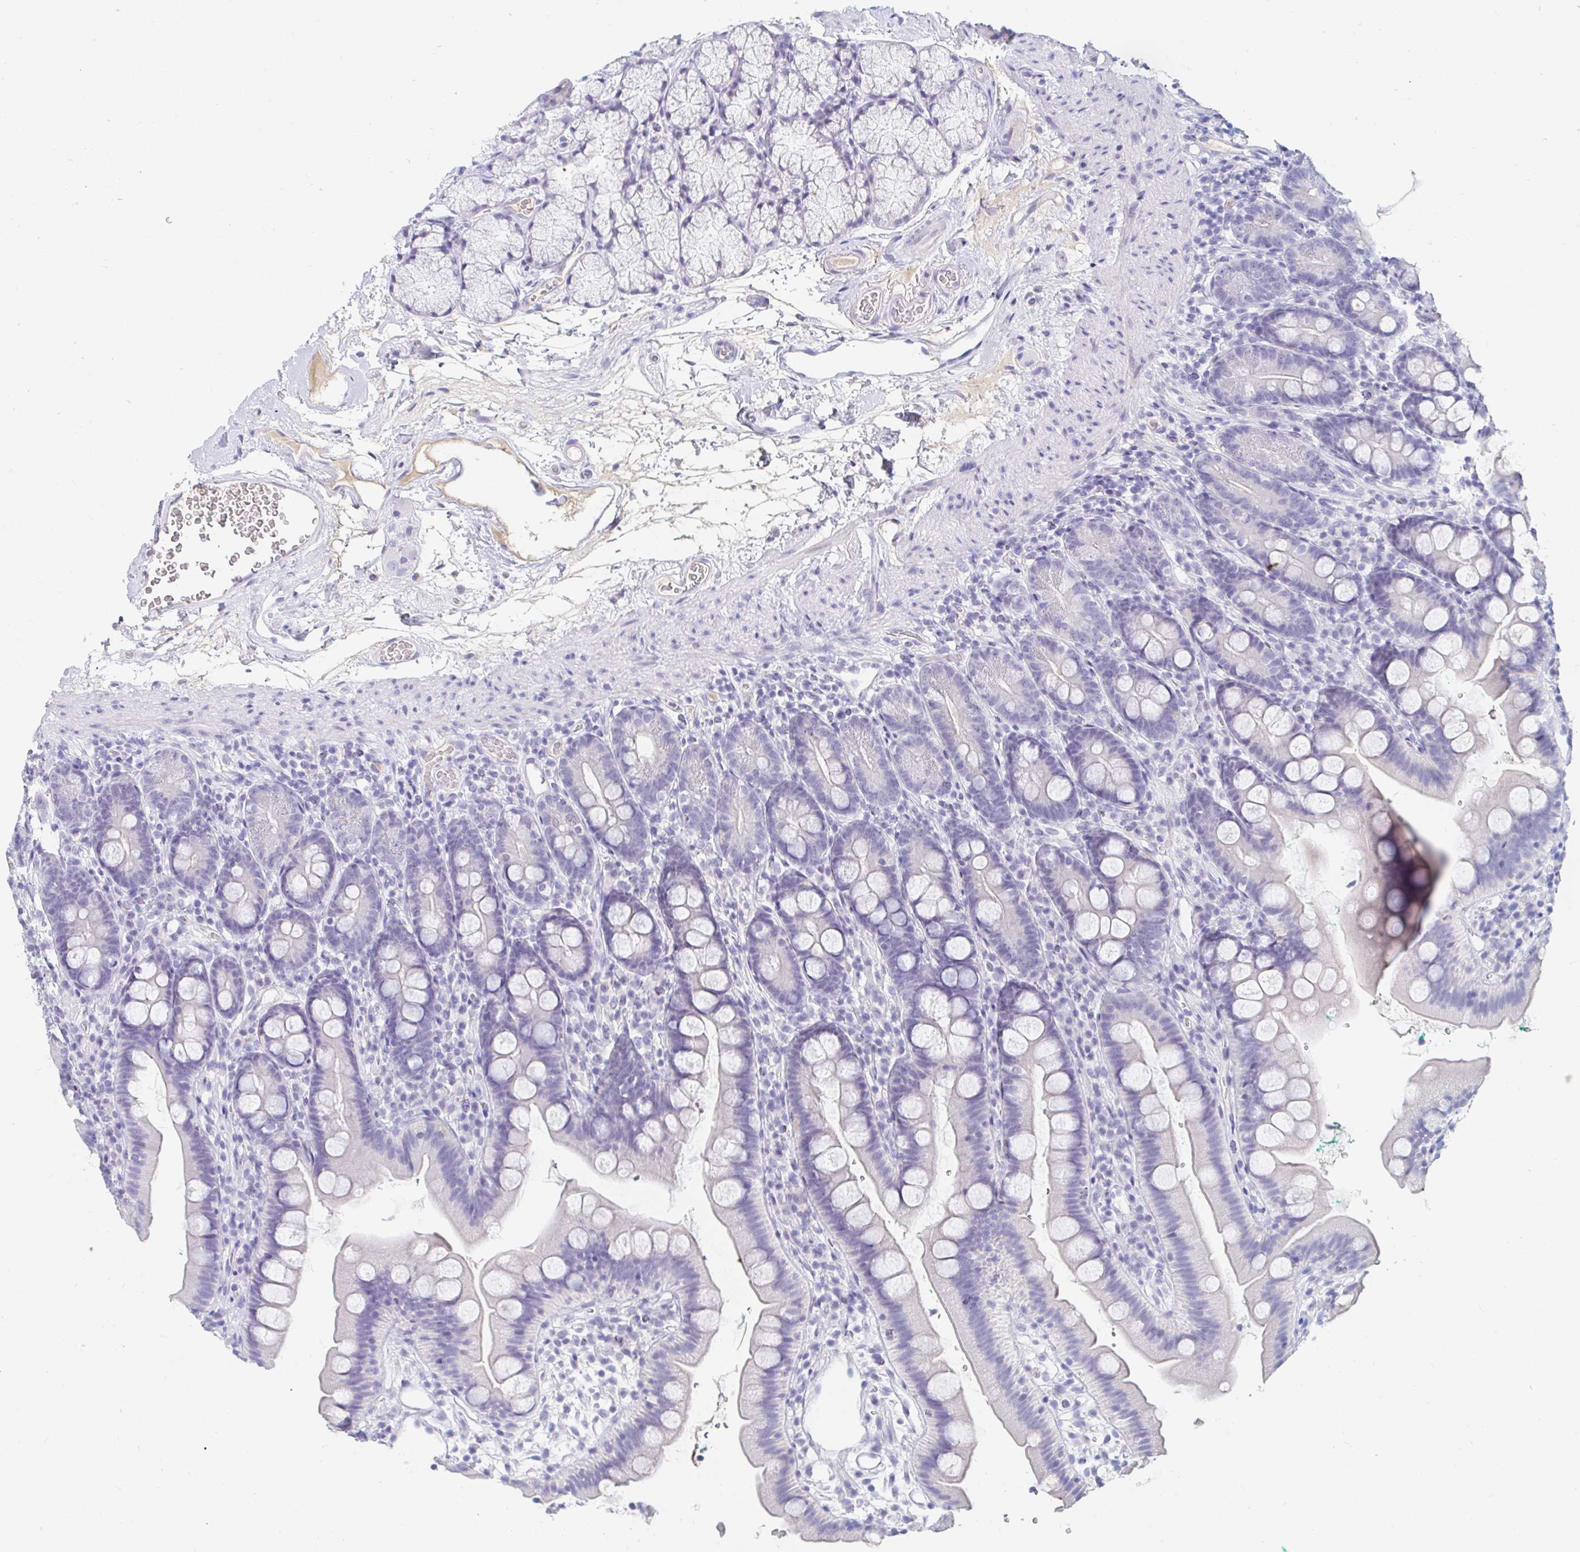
{"staining": {"intensity": "negative", "quantity": "none", "location": "none"}, "tissue": "duodenum", "cell_type": "Glandular cells", "image_type": "normal", "snomed": [{"axis": "morphology", "description": "Normal tissue, NOS"}, {"axis": "topography", "description": "Duodenum"}], "caption": "Immunohistochemistry (IHC) micrograph of normal duodenum: duodenum stained with DAB demonstrates no significant protein expression in glandular cells.", "gene": "TEX44", "patient": {"sex": "female", "age": 67}}